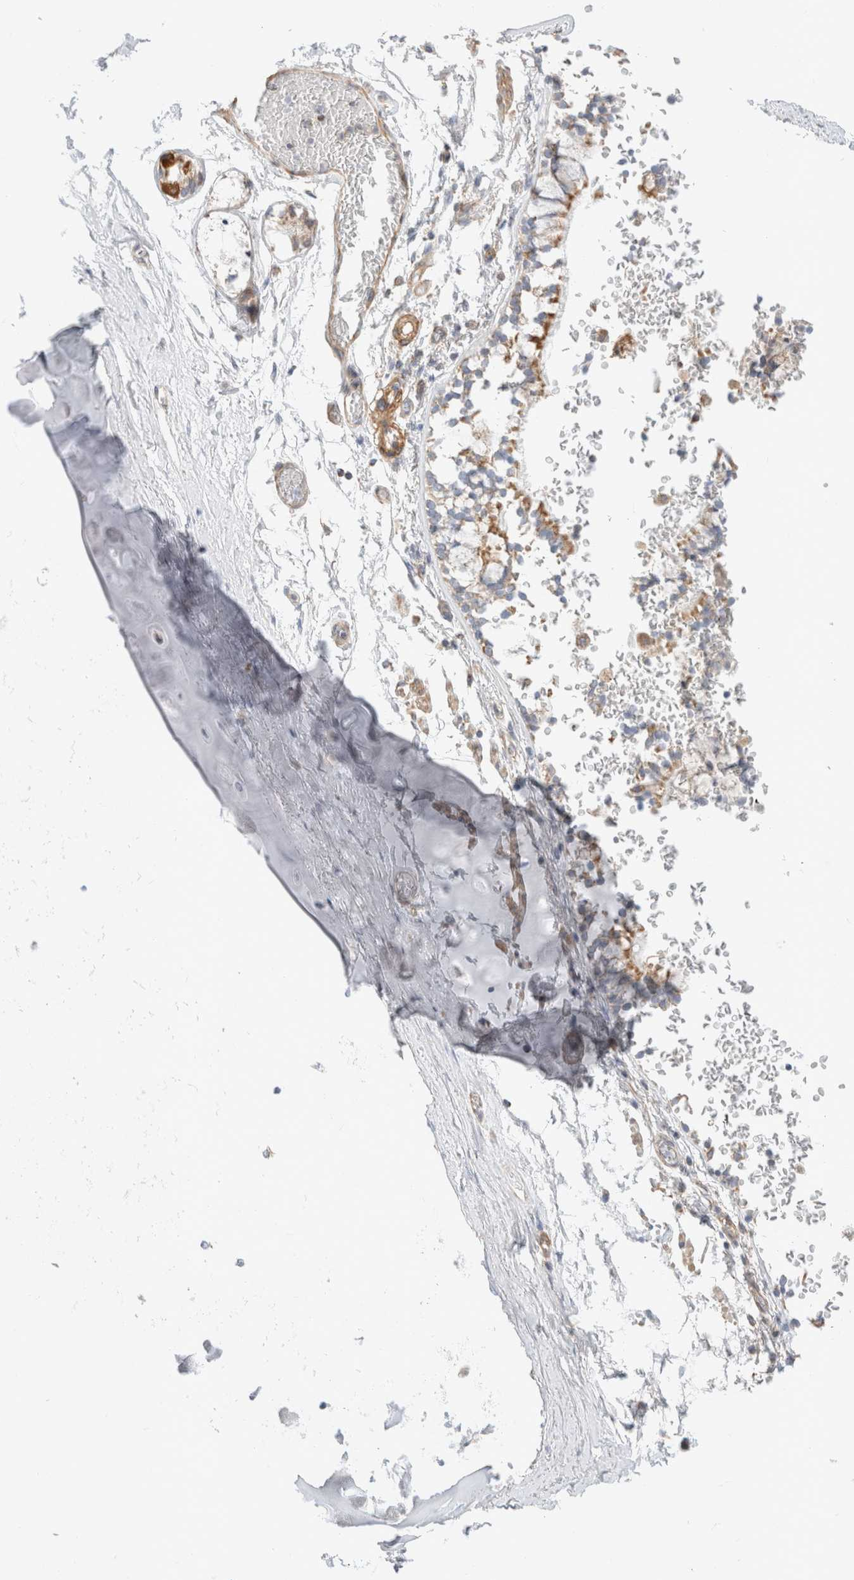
{"staining": {"intensity": "weak", "quantity": "<25%", "location": "cytoplasmic/membranous"}, "tissue": "adipose tissue", "cell_type": "Adipocytes", "image_type": "normal", "snomed": [{"axis": "morphology", "description": "Normal tissue, NOS"}, {"axis": "topography", "description": "Cartilage tissue"}, {"axis": "topography", "description": "Lung"}], "caption": "Adipocytes show no significant protein expression in unremarkable adipose tissue. (Immunohistochemistry (ihc), brightfield microscopy, high magnification).", "gene": "MRM3", "patient": {"sex": "female", "age": 77}}